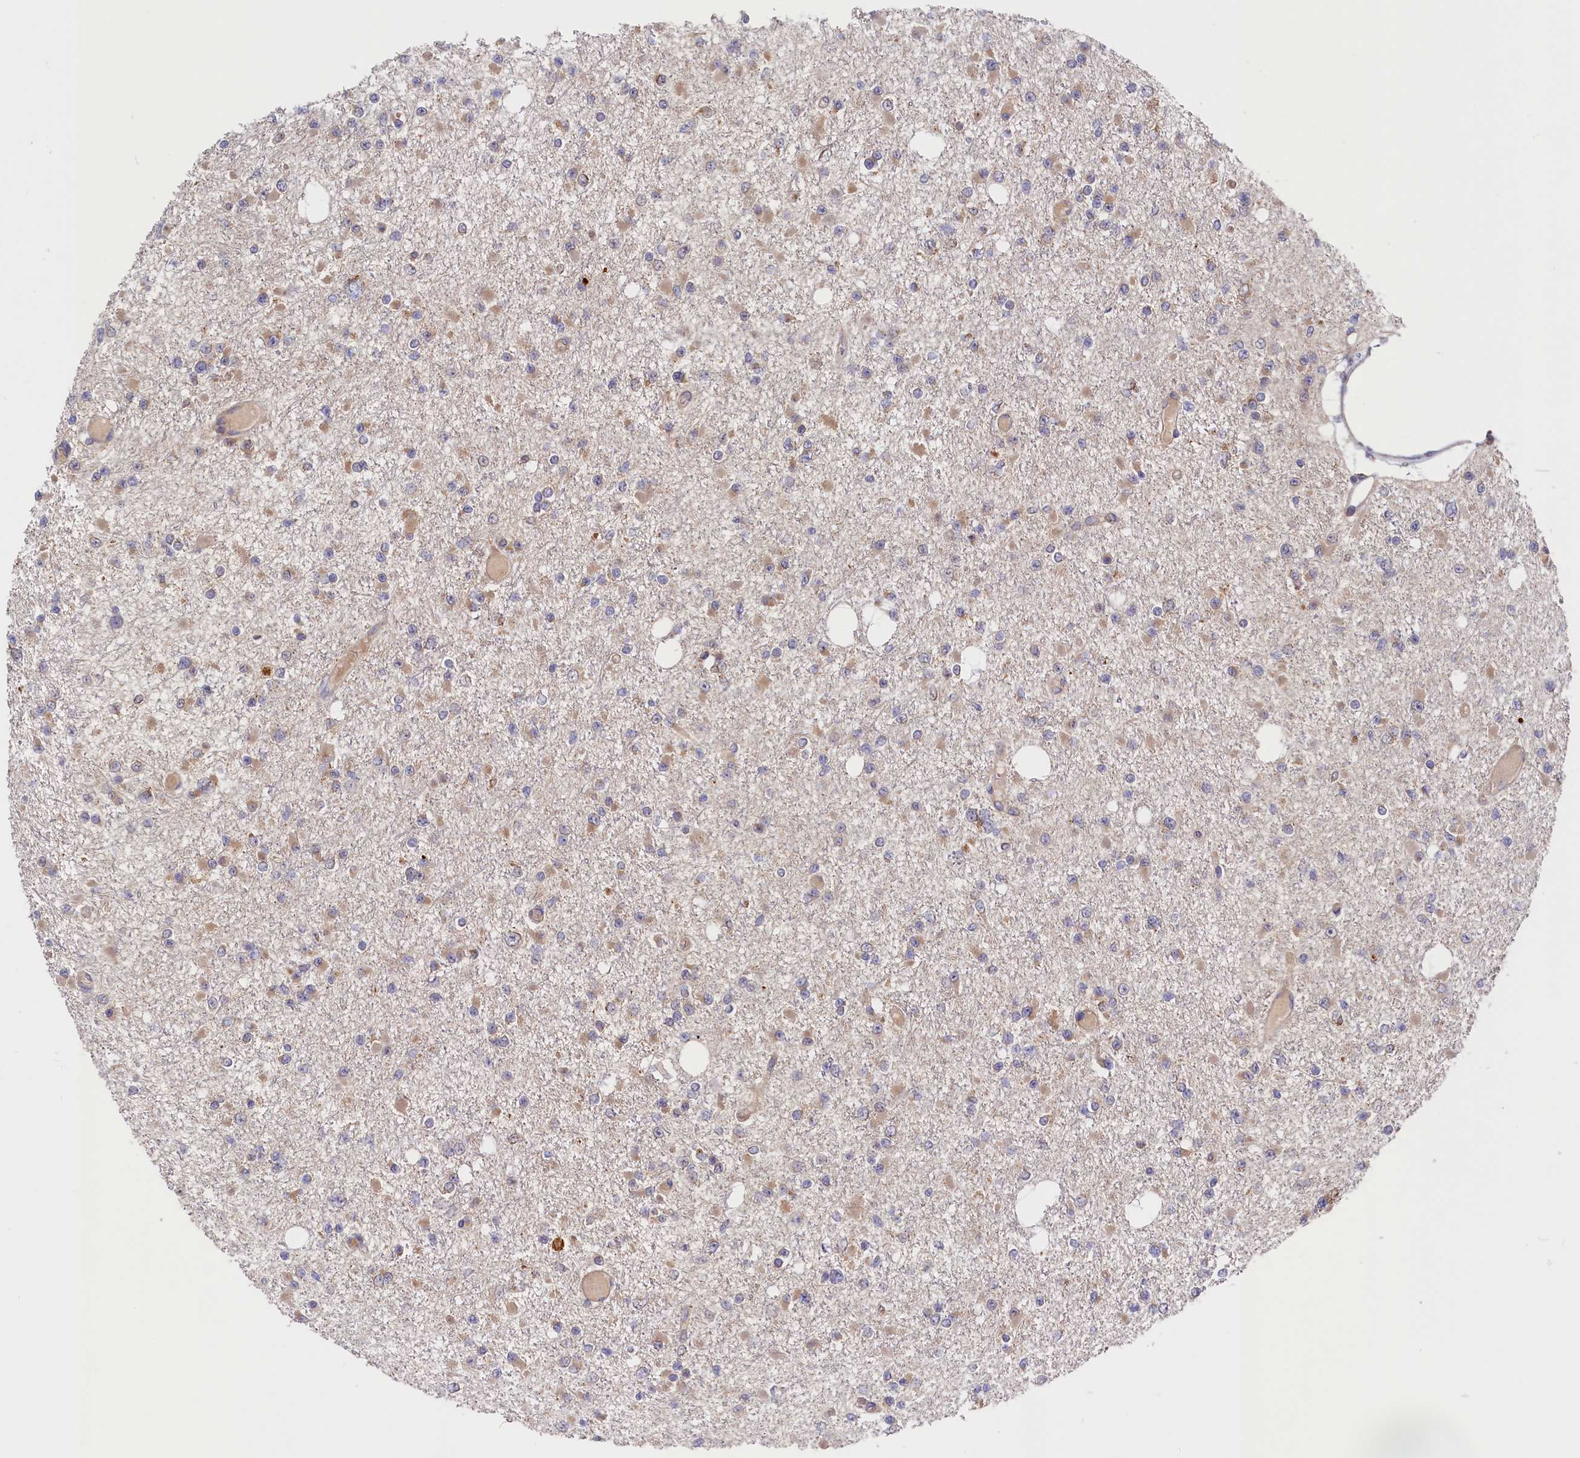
{"staining": {"intensity": "weak", "quantity": "<25%", "location": "cytoplasmic/membranous"}, "tissue": "glioma", "cell_type": "Tumor cells", "image_type": "cancer", "snomed": [{"axis": "morphology", "description": "Glioma, malignant, Low grade"}, {"axis": "topography", "description": "Brain"}], "caption": "Tumor cells are negative for protein expression in human malignant glioma (low-grade).", "gene": "CEP44", "patient": {"sex": "female", "age": 22}}